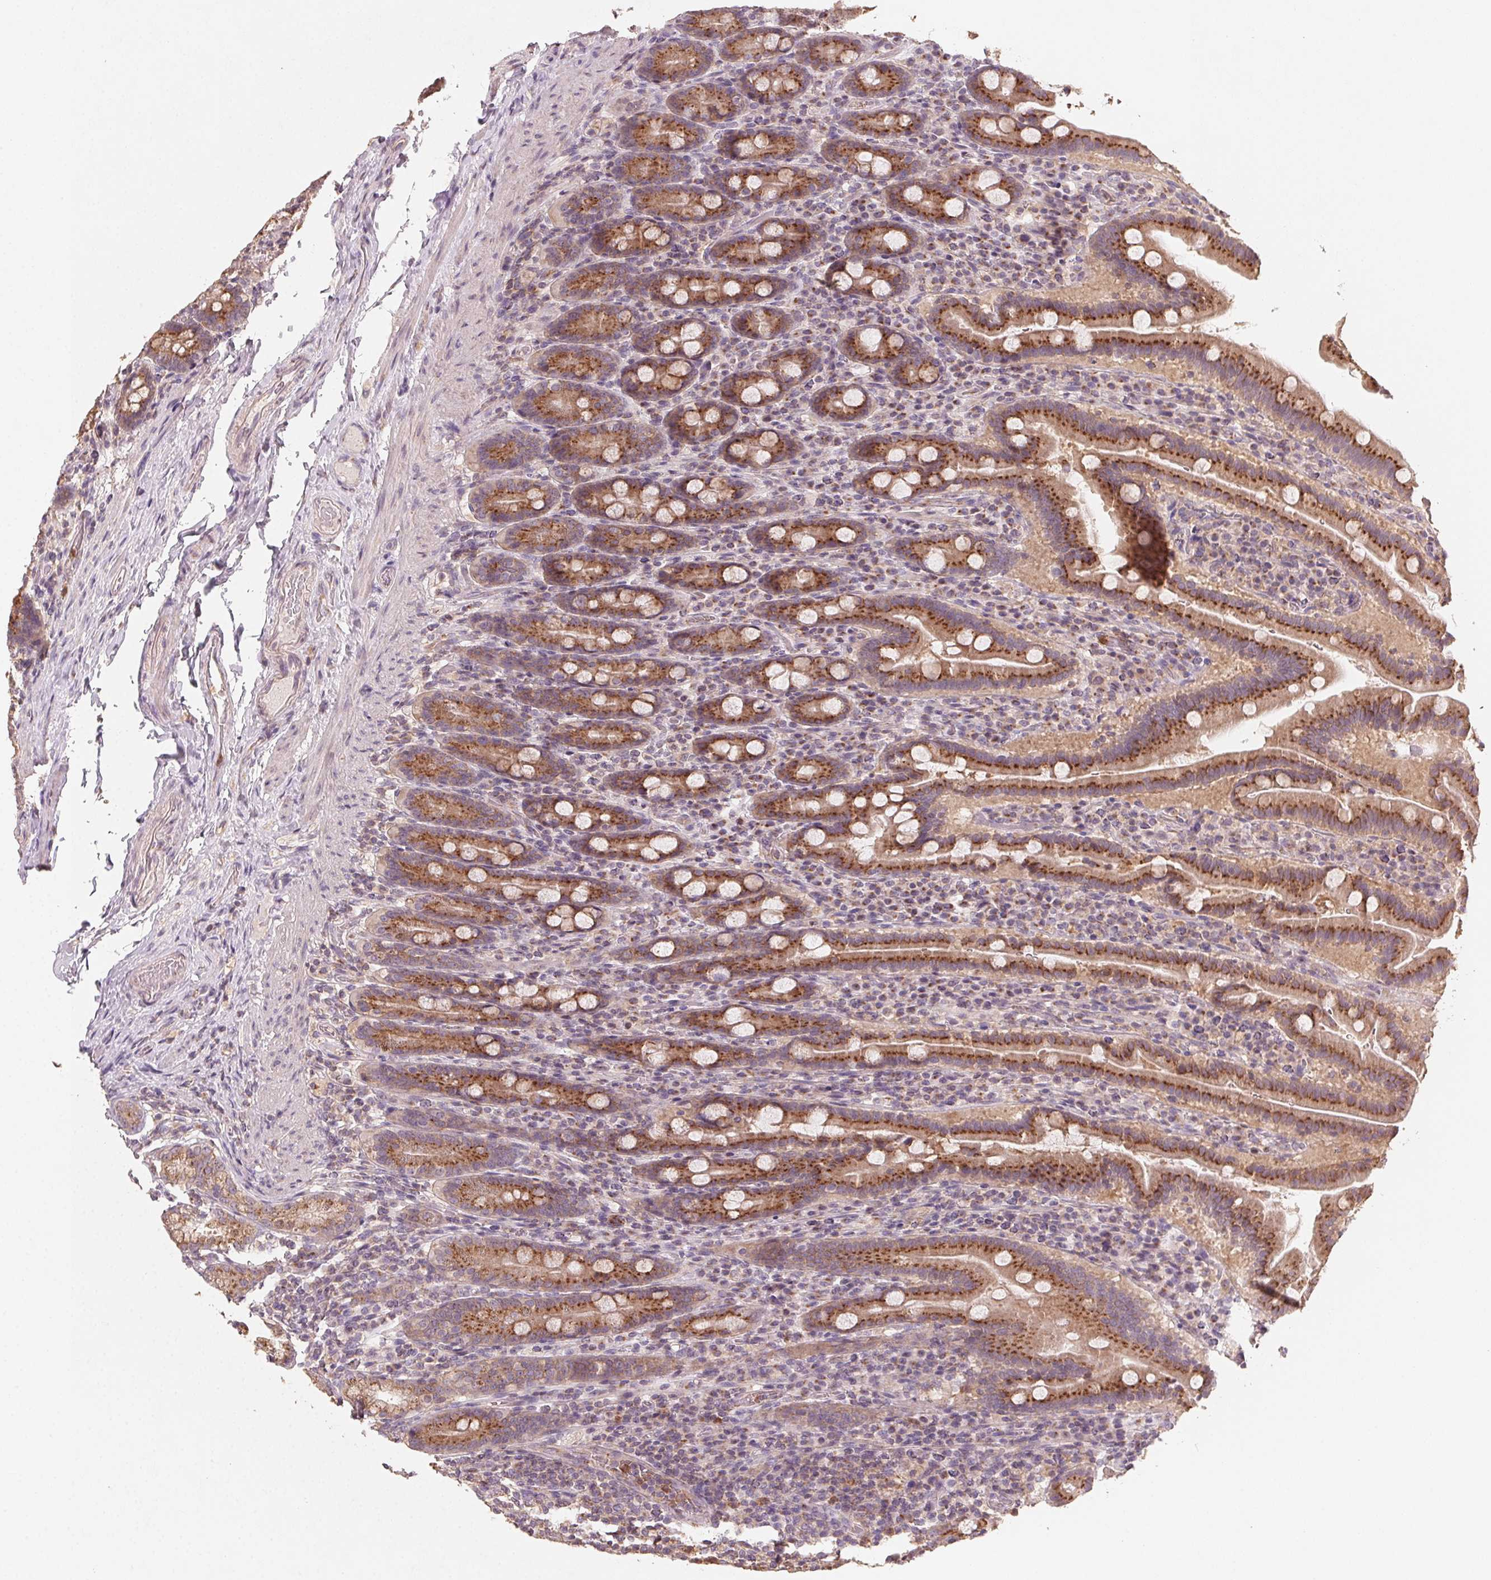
{"staining": {"intensity": "moderate", "quantity": ">75%", "location": "cytoplasmic/membranous"}, "tissue": "small intestine", "cell_type": "Glandular cells", "image_type": "normal", "snomed": [{"axis": "morphology", "description": "Normal tissue, NOS"}, {"axis": "topography", "description": "Small intestine"}], "caption": "Immunohistochemical staining of normal human small intestine demonstrates >75% levels of moderate cytoplasmic/membranous protein positivity in approximately >75% of glandular cells.", "gene": "AP1S1", "patient": {"sex": "male", "age": 26}}